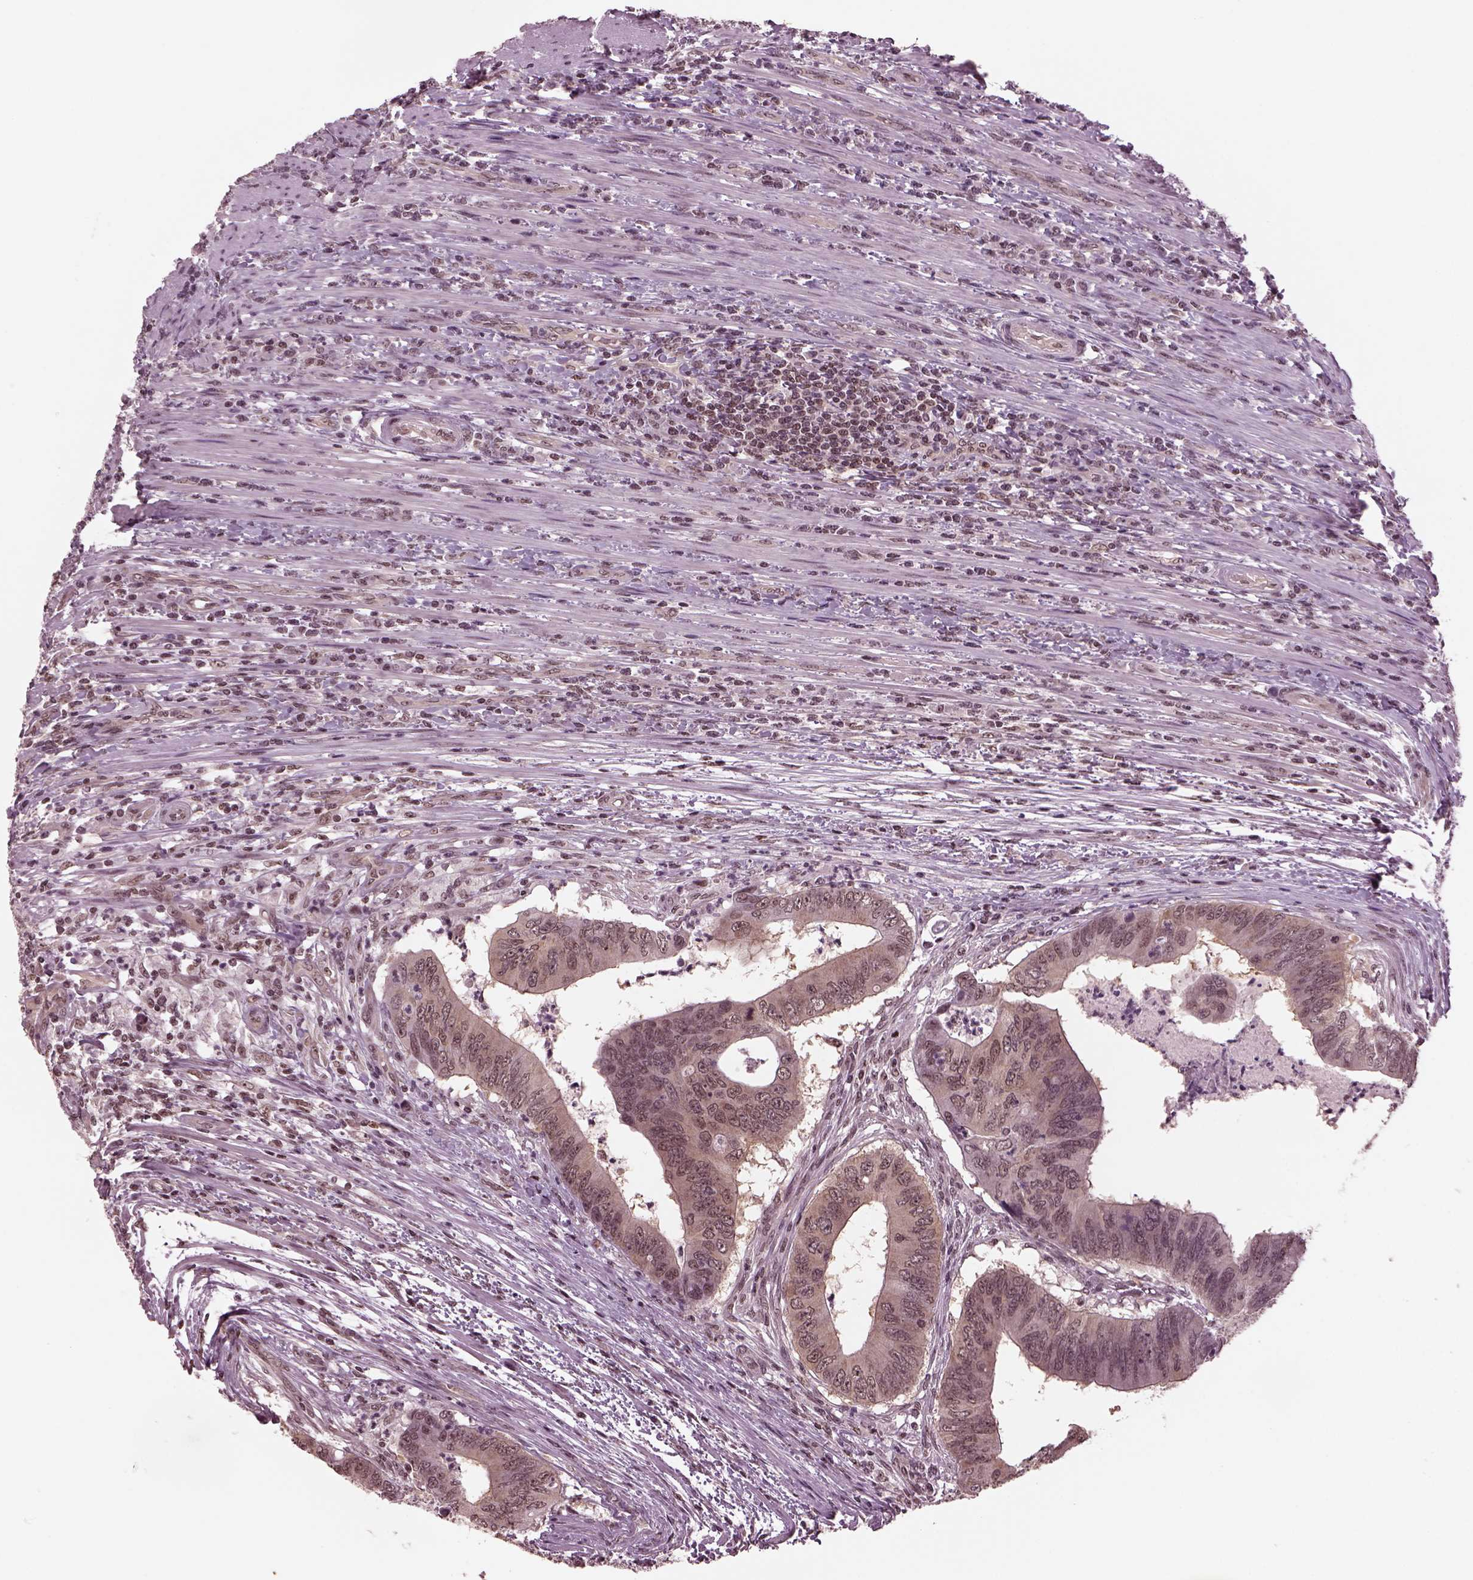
{"staining": {"intensity": "weak", "quantity": "25%-75%", "location": "cytoplasmic/membranous"}, "tissue": "colorectal cancer", "cell_type": "Tumor cells", "image_type": "cancer", "snomed": [{"axis": "morphology", "description": "Adenocarcinoma, NOS"}, {"axis": "topography", "description": "Colon"}], "caption": "DAB immunohistochemical staining of colorectal adenocarcinoma displays weak cytoplasmic/membranous protein expression in about 25%-75% of tumor cells. Using DAB (3,3'-diaminobenzidine) (brown) and hematoxylin (blue) stains, captured at high magnification using brightfield microscopy.", "gene": "RUVBL2", "patient": {"sex": "male", "age": 53}}